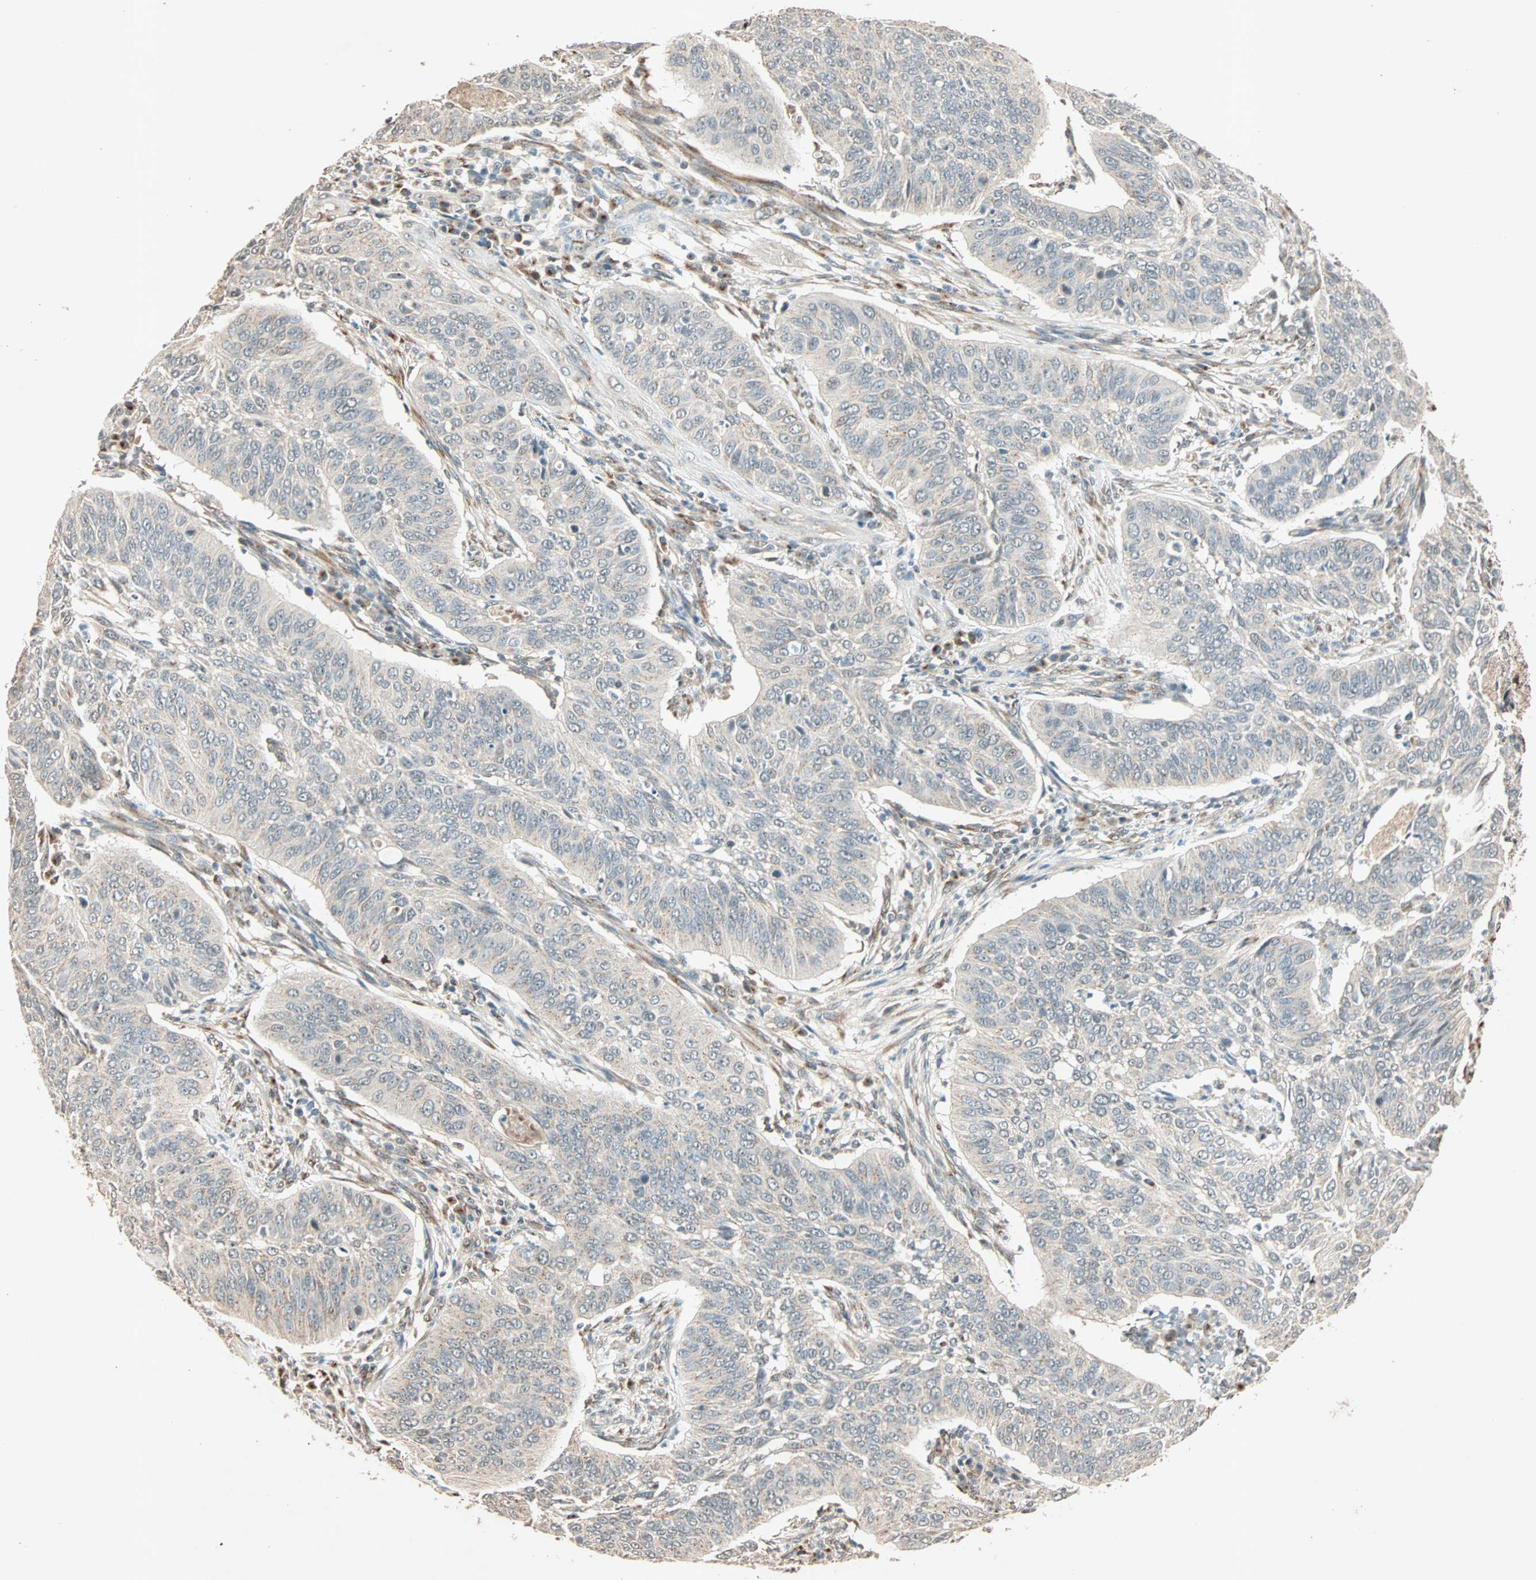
{"staining": {"intensity": "weak", "quantity": "<25%", "location": "cytoplasmic/membranous"}, "tissue": "cervical cancer", "cell_type": "Tumor cells", "image_type": "cancer", "snomed": [{"axis": "morphology", "description": "Squamous cell carcinoma, NOS"}, {"axis": "topography", "description": "Cervix"}], "caption": "IHC of human cervical cancer reveals no staining in tumor cells. (DAB (3,3'-diaminobenzidine) immunohistochemistry, high magnification).", "gene": "PRDM2", "patient": {"sex": "female", "age": 39}}